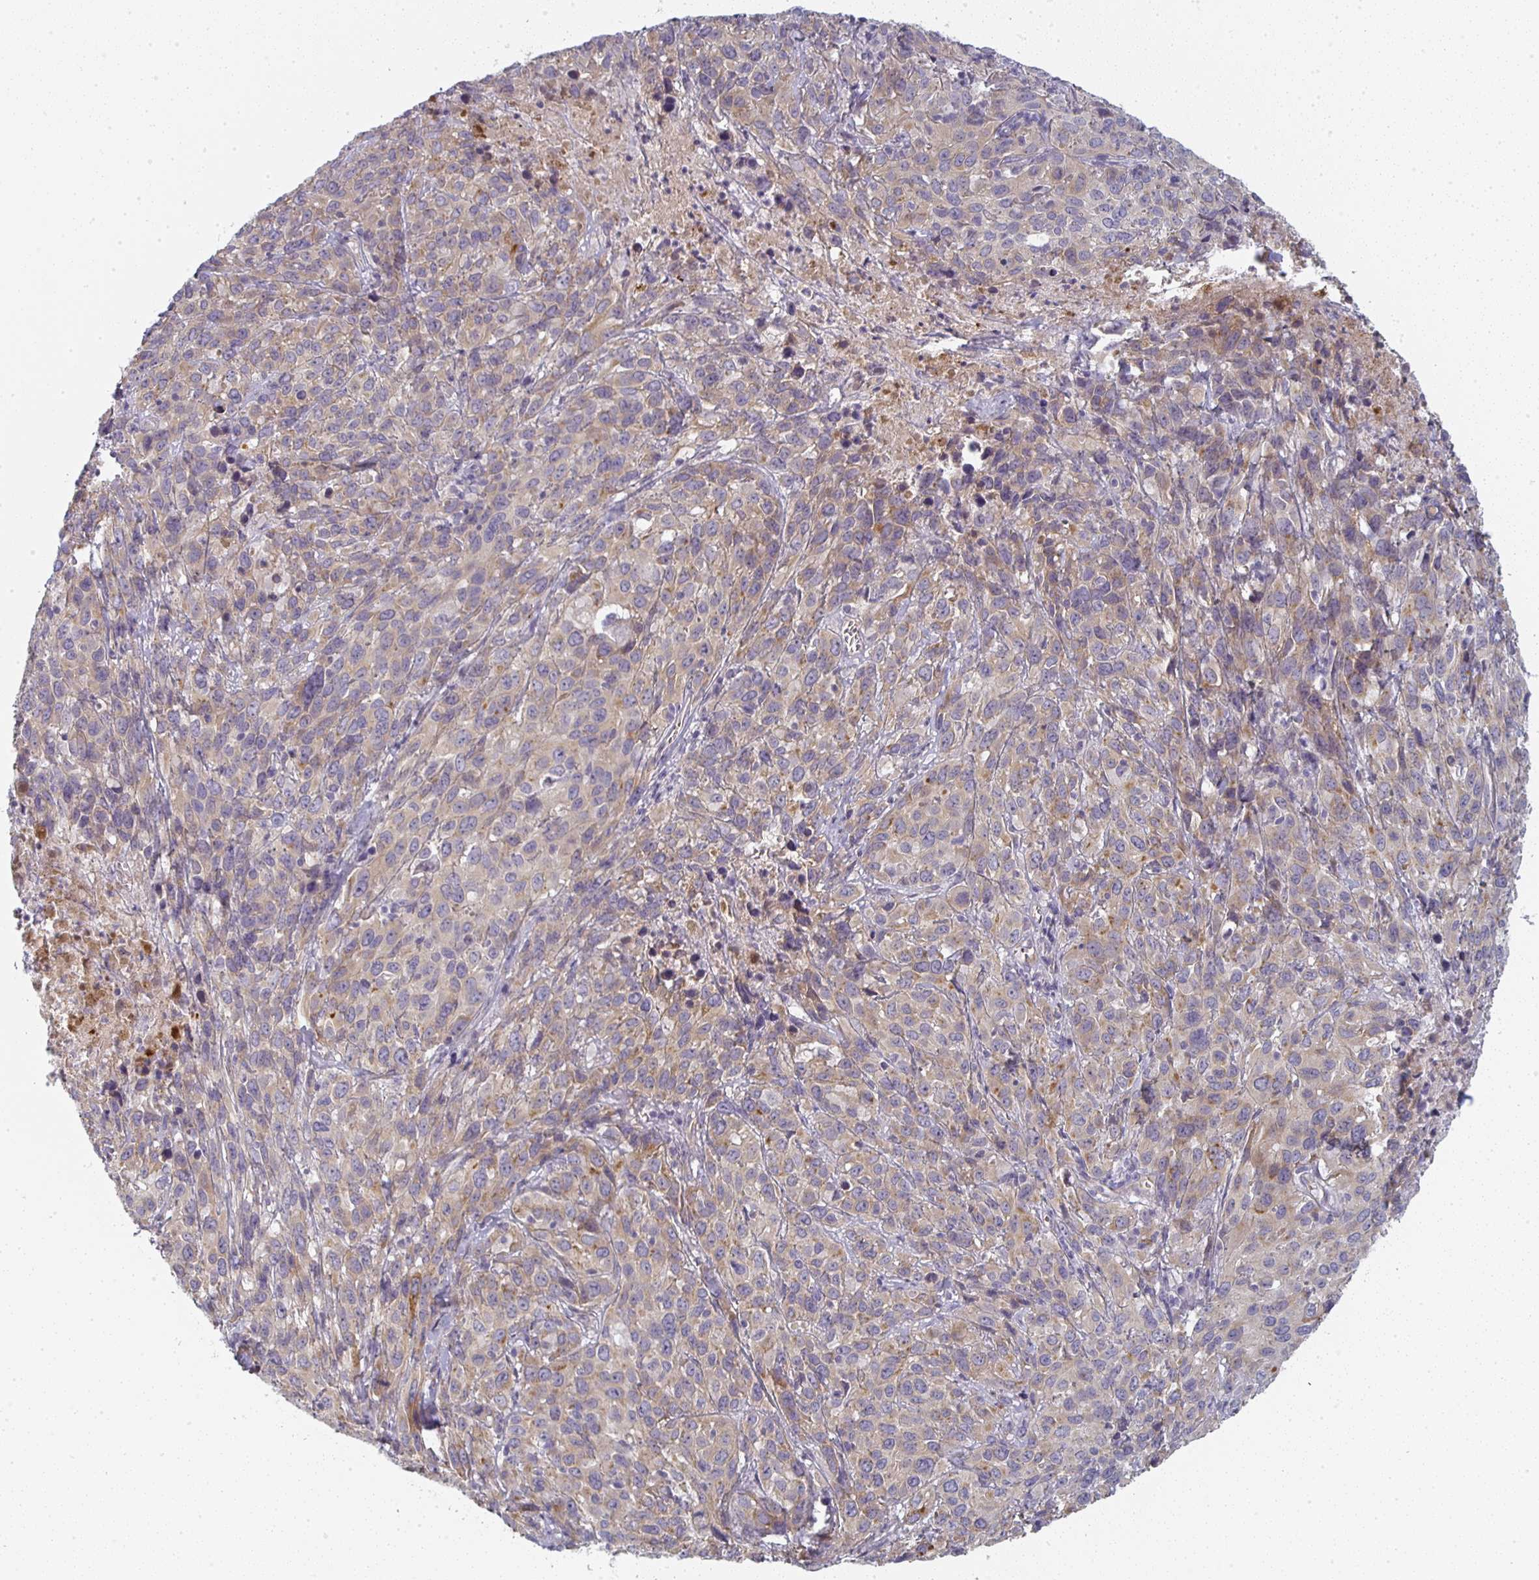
{"staining": {"intensity": "weak", "quantity": "25%-75%", "location": "cytoplasmic/membranous"}, "tissue": "cervical cancer", "cell_type": "Tumor cells", "image_type": "cancer", "snomed": [{"axis": "morphology", "description": "Normal tissue, NOS"}, {"axis": "morphology", "description": "Squamous cell carcinoma, NOS"}, {"axis": "topography", "description": "Cervix"}], "caption": "An image of cervical cancer (squamous cell carcinoma) stained for a protein demonstrates weak cytoplasmic/membranous brown staining in tumor cells.", "gene": "CTHRC1", "patient": {"sex": "female", "age": 51}}